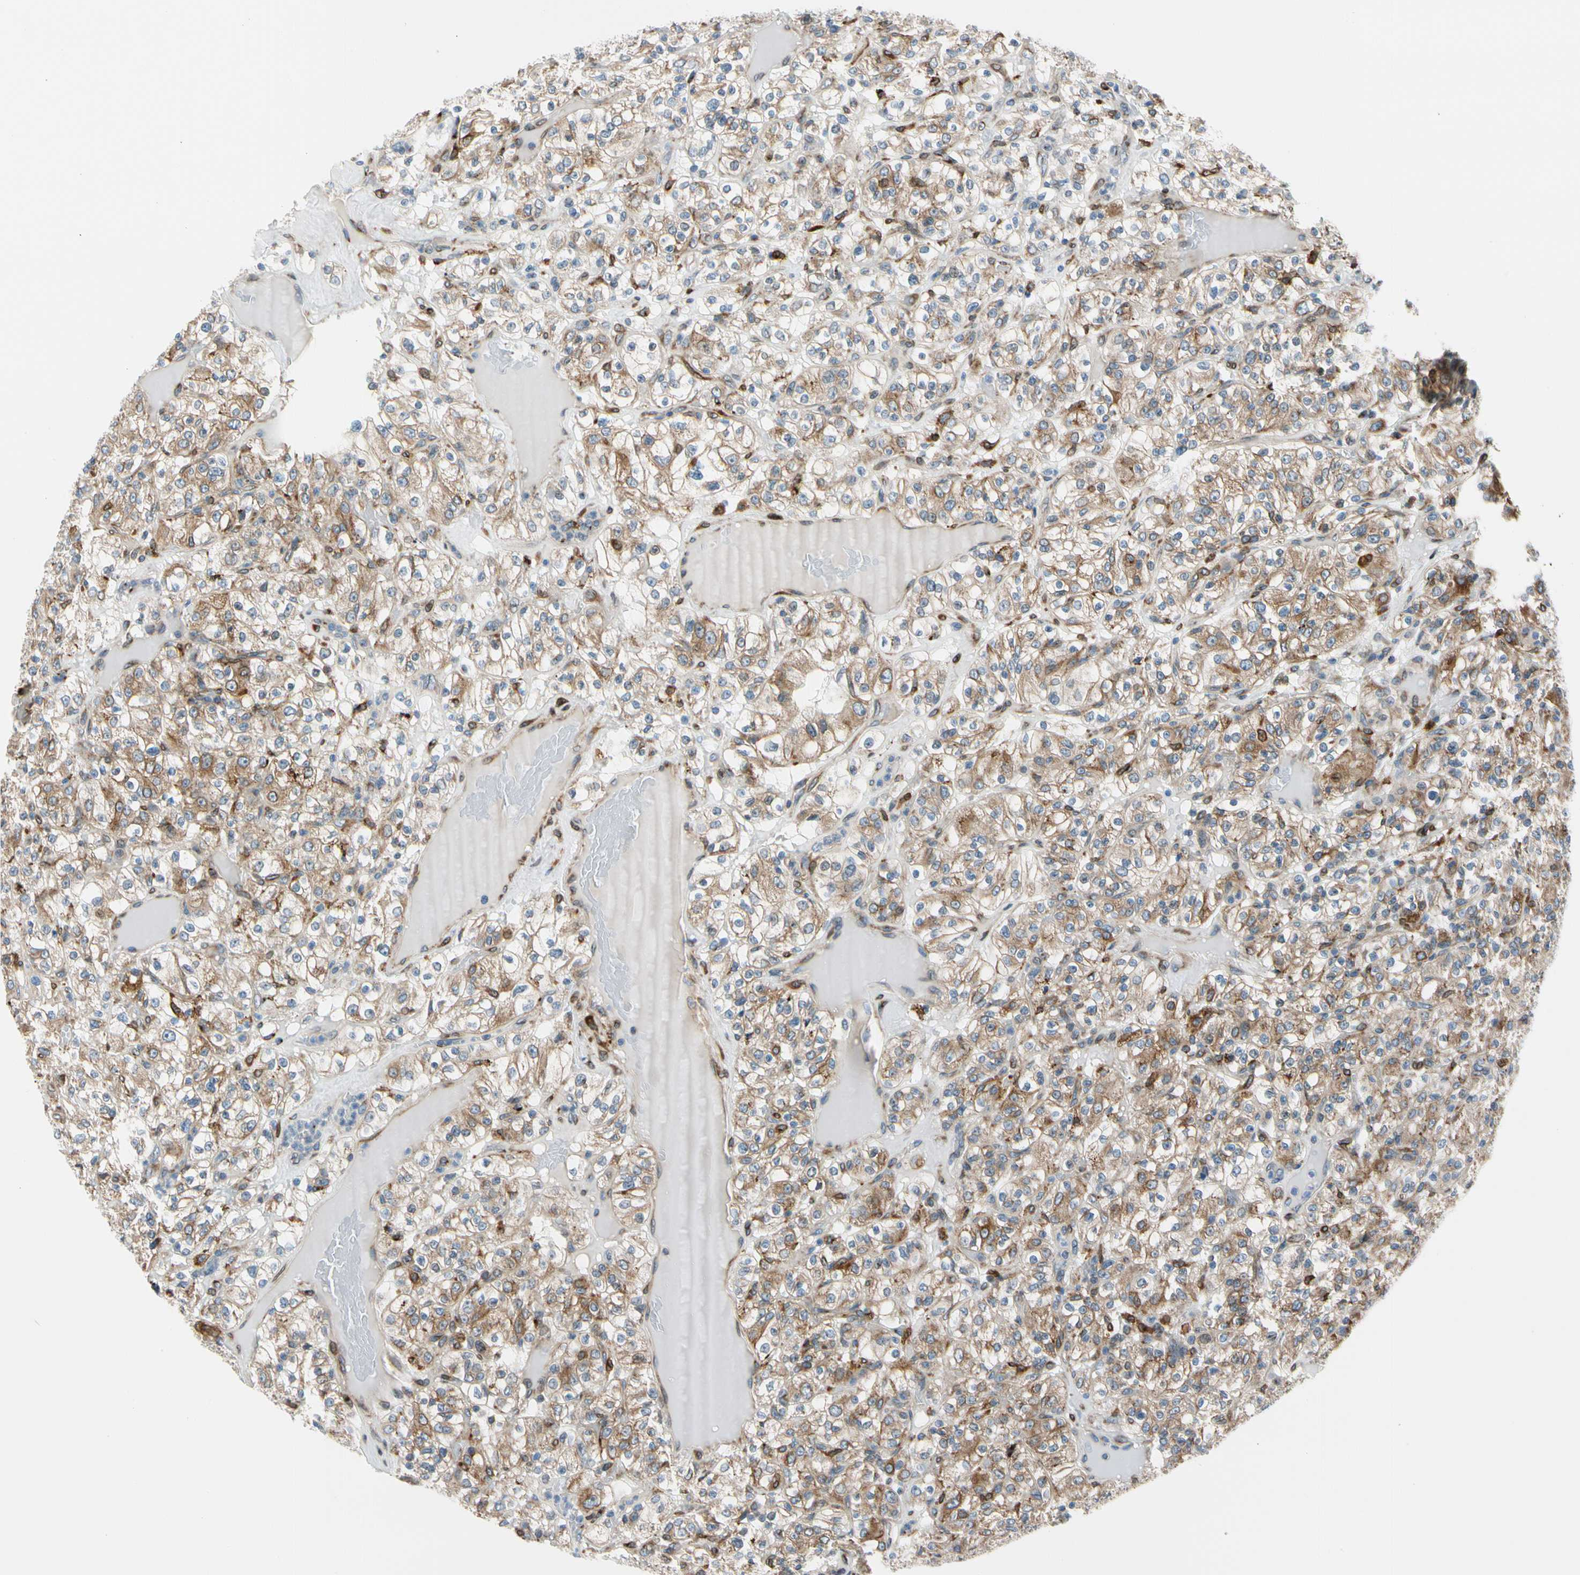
{"staining": {"intensity": "moderate", "quantity": ">75%", "location": "cytoplasmic/membranous"}, "tissue": "renal cancer", "cell_type": "Tumor cells", "image_type": "cancer", "snomed": [{"axis": "morphology", "description": "Normal tissue, NOS"}, {"axis": "morphology", "description": "Adenocarcinoma, NOS"}, {"axis": "topography", "description": "Kidney"}], "caption": "Tumor cells demonstrate moderate cytoplasmic/membranous expression in approximately >75% of cells in renal adenocarcinoma. (Stains: DAB (3,3'-diaminobenzidine) in brown, nuclei in blue, Microscopy: brightfield microscopy at high magnification).", "gene": "NUCB1", "patient": {"sex": "female", "age": 72}}